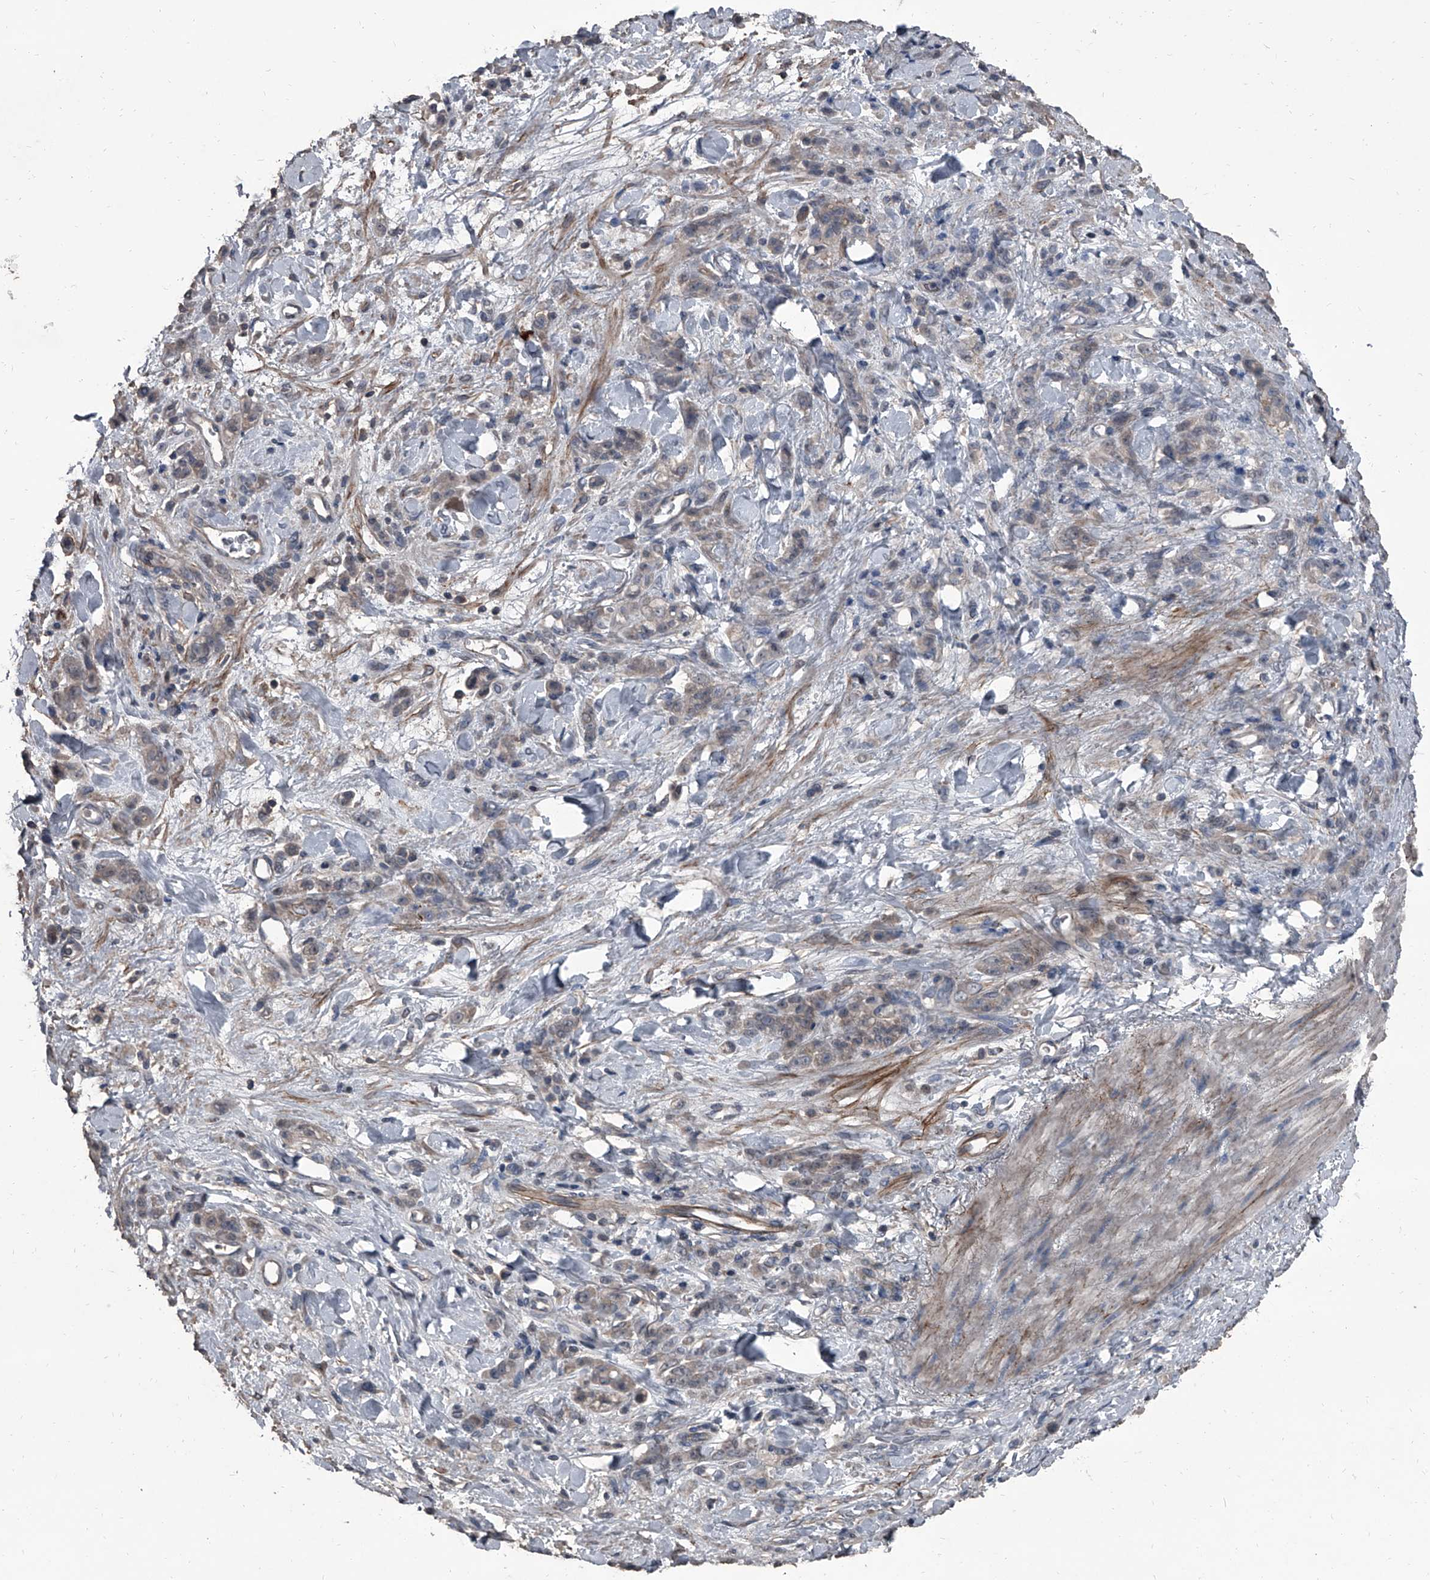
{"staining": {"intensity": "negative", "quantity": "none", "location": "none"}, "tissue": "stomach cancer", "cell_type": "Tumor cells", "image_type": "cancer", "snomed": [{"axis": "morphology", "description": "Normal tissue, NOS"}, {"axis": "morphology", "description": "Adenocarcinoma, NOS"}, {"axis": "topography", "description": "Stomach"}], "caption": "Immunohistochemistry (IHC) of stomach cancer shows no positivity in tumor cells.", "gene": "OARD1", "patient": {"sex": "male", "age": 82}}